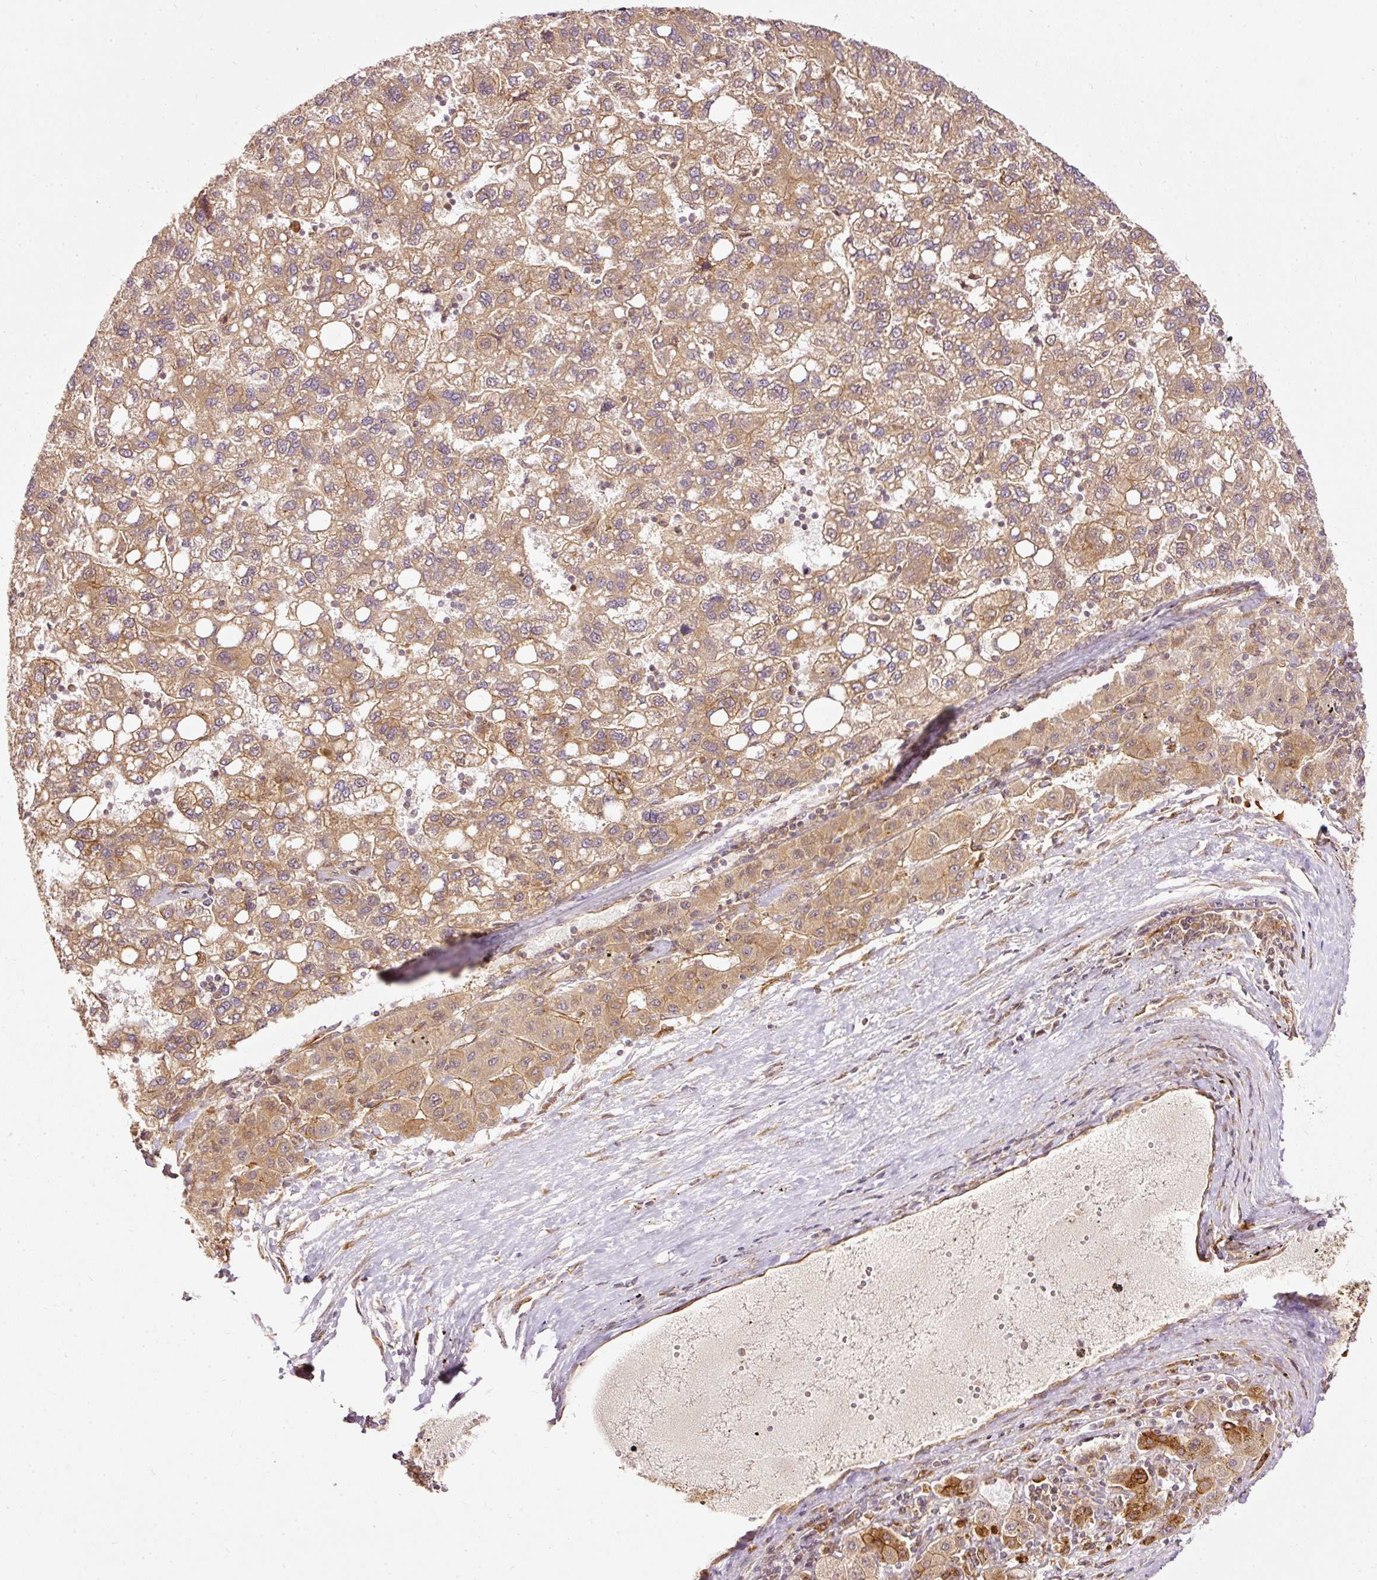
{"staining": {"intensity": "moderate", "quantity": ">75%", "location": "cytoplasmic/membranous"}, "tissue": "liver cancer", "cell_type": "Tumor cells", "image_type": "cancer", "snomed": [{"axis": "morphology", "description": "Carcinoma, Hepatocellular, NOS"}, {"axis": "topography", "description": "Liver"}], "caption": "Immunohistochemical staining of liver cancer (hepatocellular carcinoma) demonstrates medium levels of moderate cytoplasmic/membranous protein staining in about >75% of tumor cells.", "gene": "MIF4GD", "patient": {"sex": "female", "age": 82}}